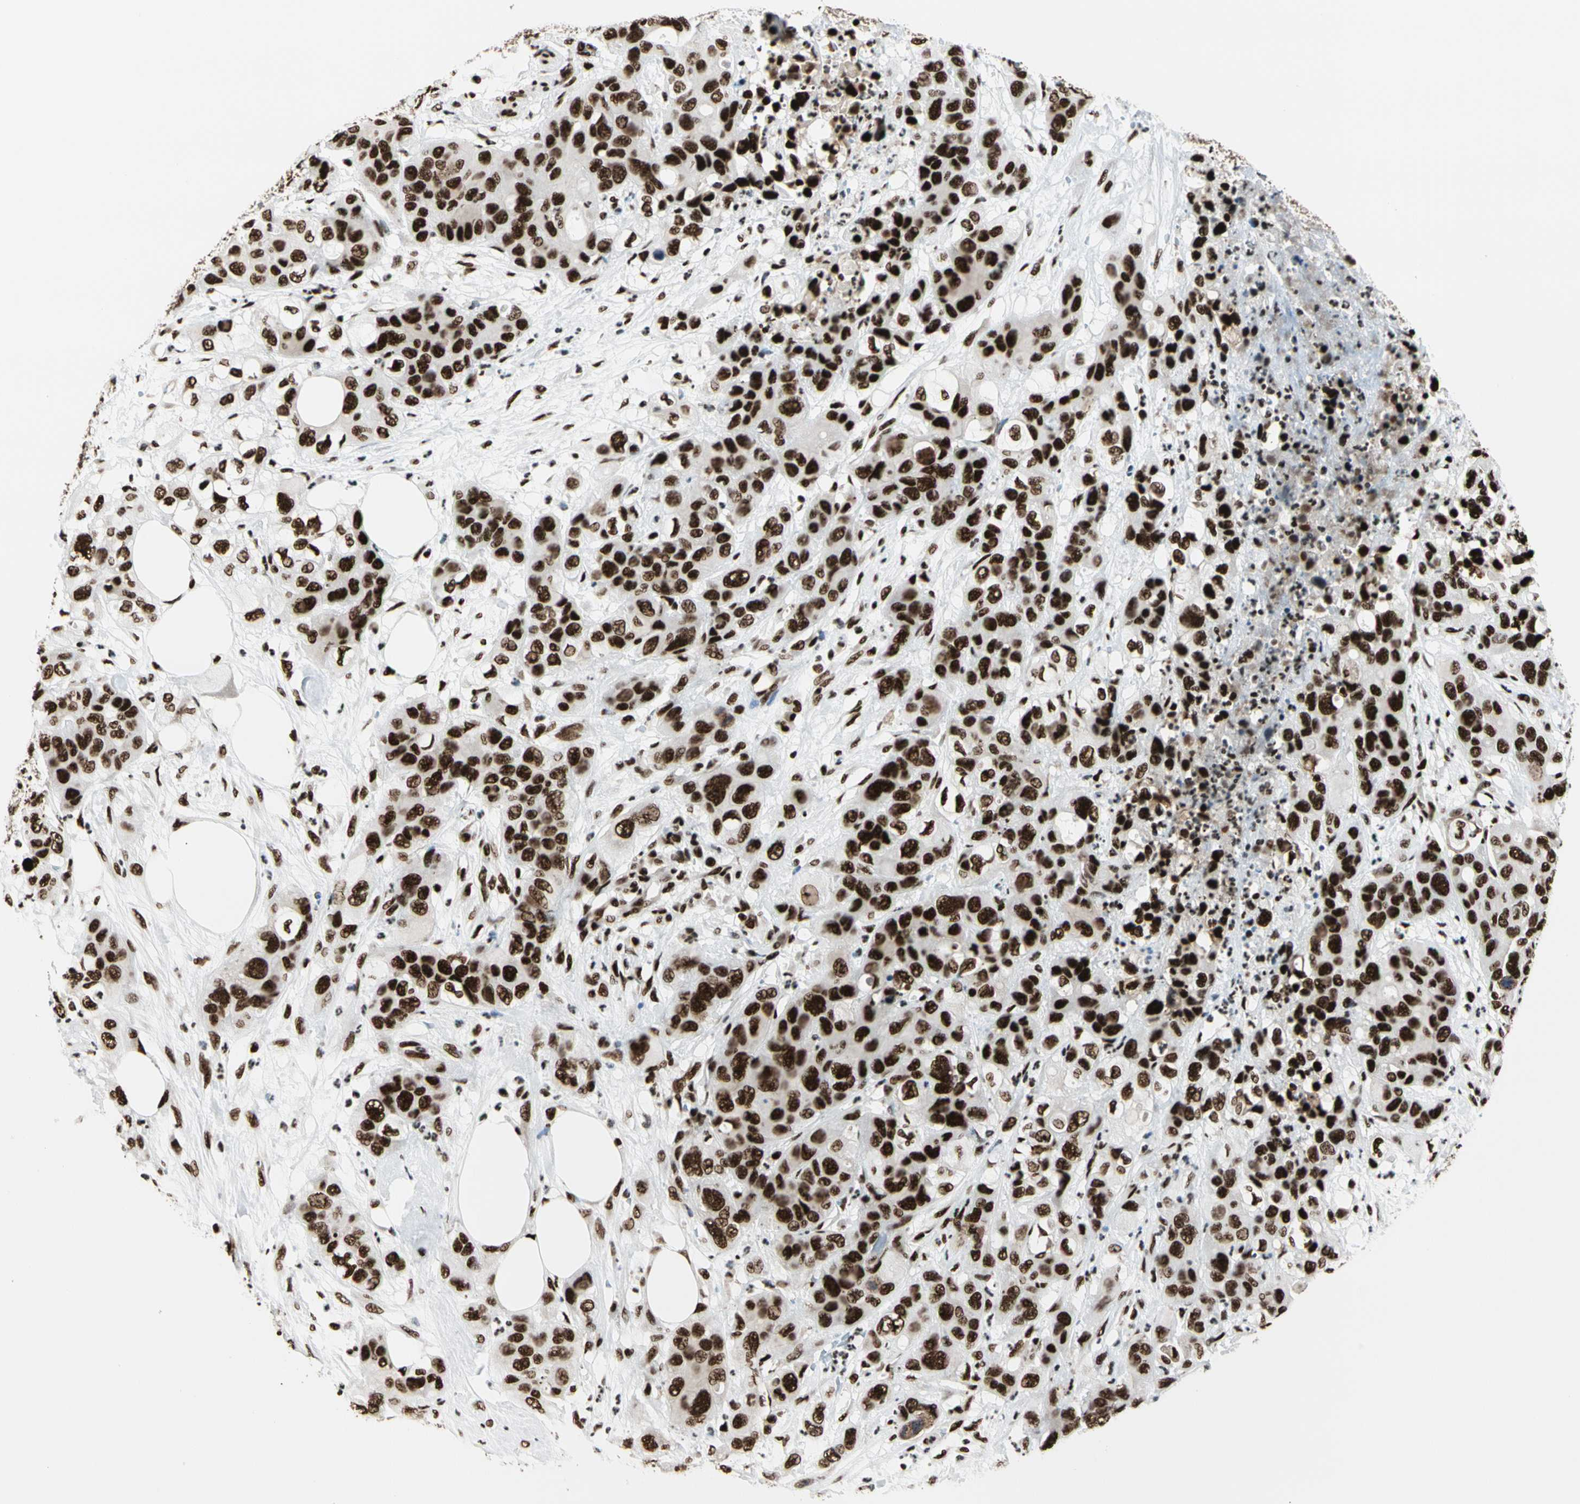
{"staining": {"intensity": "strong", "quantity": ">75%", "location": "nuclear"}, "tissue": "pancreatic cancer", "cell_type": "Tumor cells", "image_type": "cancer", "snomed": [{"axis": "morphology", "description": "Adenocarcinoma, NOS"}, {"axis": "topography", "description": "Pancreas"}], "caption": "About >75% of tumor cells in pancreatic adenocarcinoma display strong nuclear protein staining as visualized by brown immunohistochemical staining.", "gene": "CCAR1", "patient": {"sex": "female", "age": 71}}